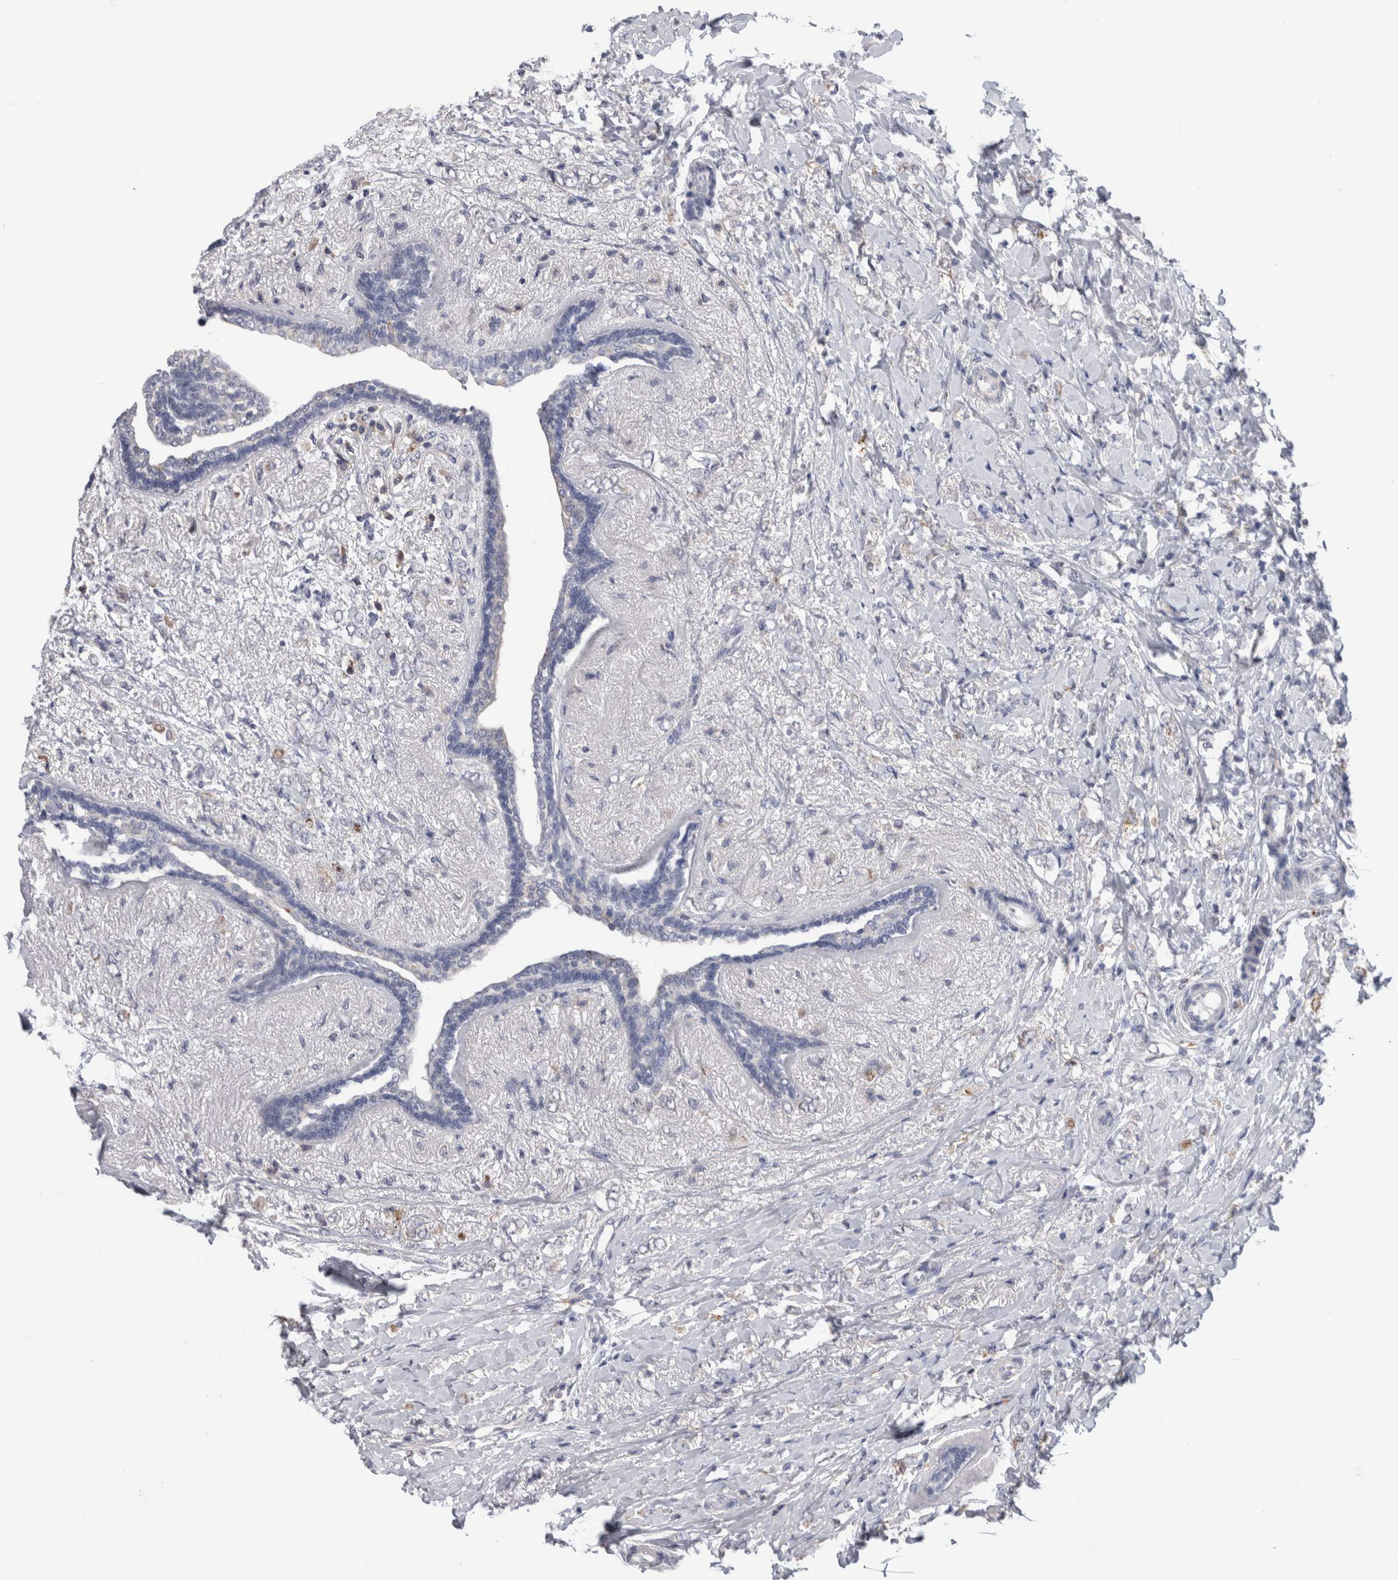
{"staining": {"intensity": "negative", "quantity": "none", "location": "none"}, "tissue": "breast cancer", "cell_type": "Tumor cells", "image_type": "cancer", "snomed": [{"axis": "morphology", "description": "Normal tissue, NOS"}, {"axis": "morphology", "description": "Lobular carcinoma"}, {"axis": "topography", "description": "Breast"}], "caption": "DAB immunohistochemical staining of lobular carcinoma (breast) demonstrates no significant expression in tumor cells.", "gene": "SMAP2", "patient": {"sex": "female", "age": 47}}